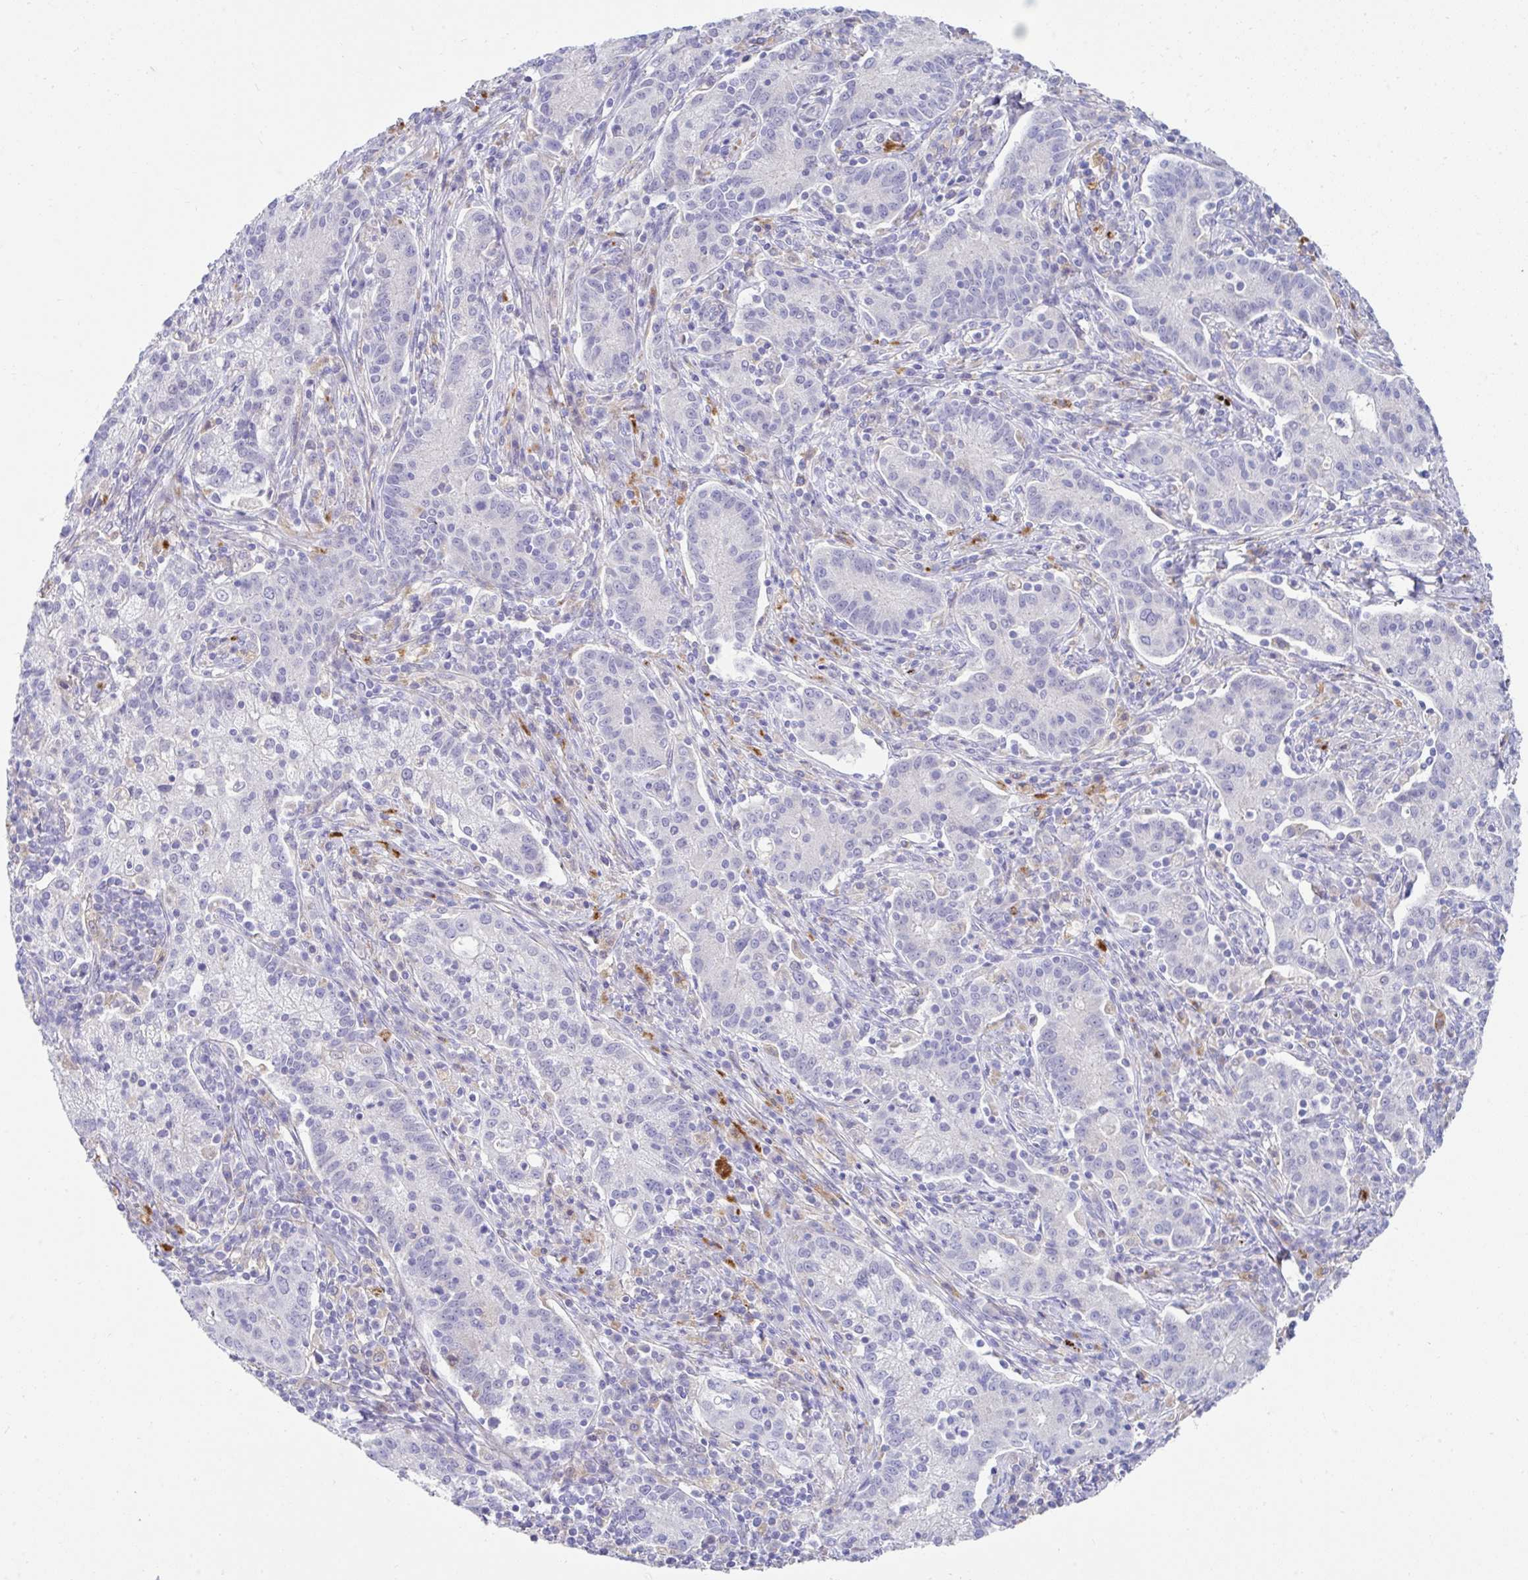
{"staining": {"intensity": "negative", "quantity": "none", "location": "none"}, "tissue": "cervical cancer", "cell_type": "Tumor cells", "image_type": "cancer", "snomed": [{"axis": "morphology", "description": "Normal tissue, NOS"}, {"axis": "morphology", "description": "Adenocarcinoma, NOS"}, {"axis": "topography", "description": "Cervix"}], "caption": "Immunohistochemistry histopathology image of adenocarcinoma (cervical) stained for a protein (brown), which reveals no positivity in tumor cells.", "gene": "ZNF33A", "patient": {"sex": "female", "age": 44}}